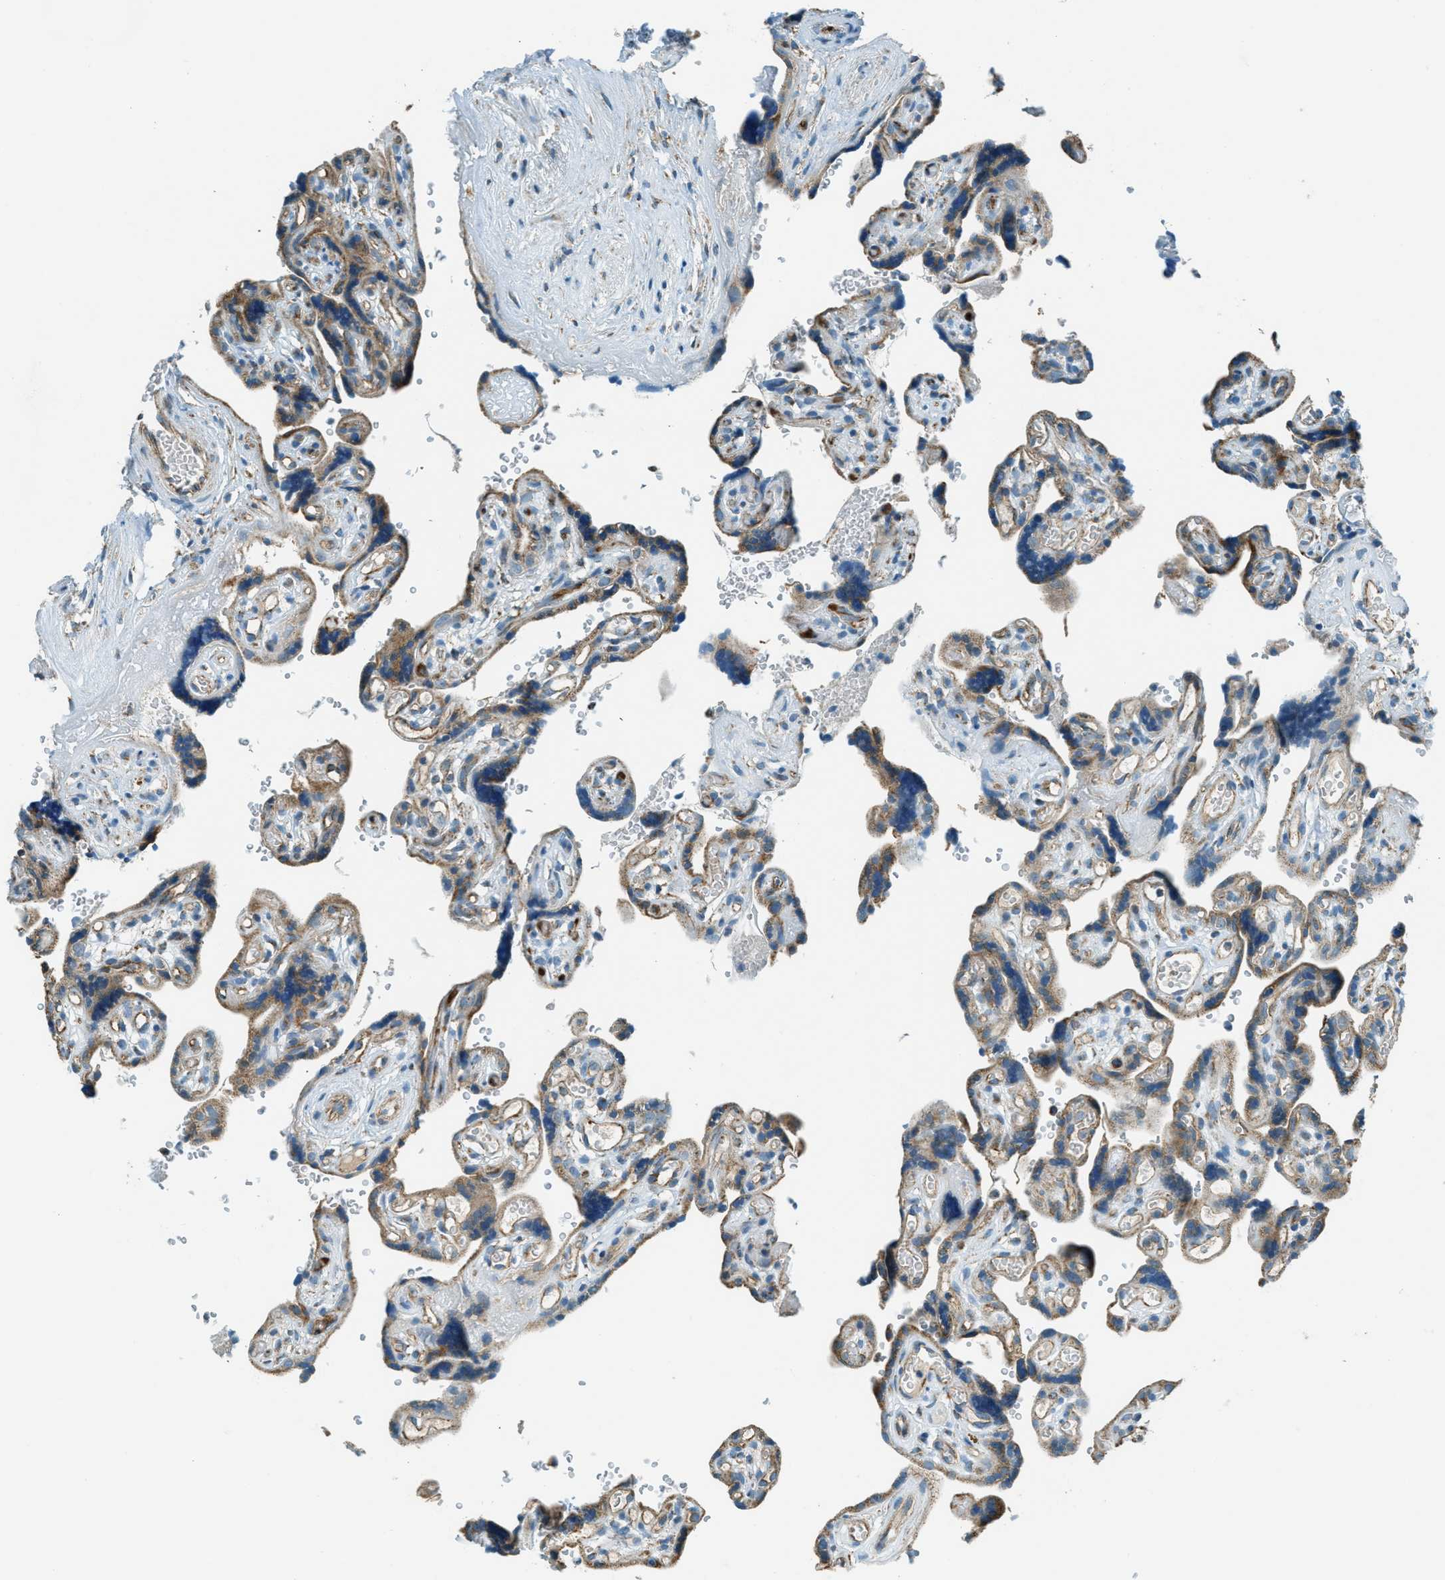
{"staining": {"intensity": "weak", "quantity": "<25%", "location": "cytoplasmic/membranous"}, "tissue": "placenta", "cell_type": "Decidual cells", "image_type": "normal", "snomed": [{"axis": "morphology", "description": "Normal tissue, NOS"}, {"axis": "topography", "description": "Placenta"}], "caption": "Immunohistochemistry (IHC) image of benign placenta stained for a protein (brown), which reveals no staining in decidual cells.", "gene": "CHST15", "patient": {"sex": "female", "age": 30}}